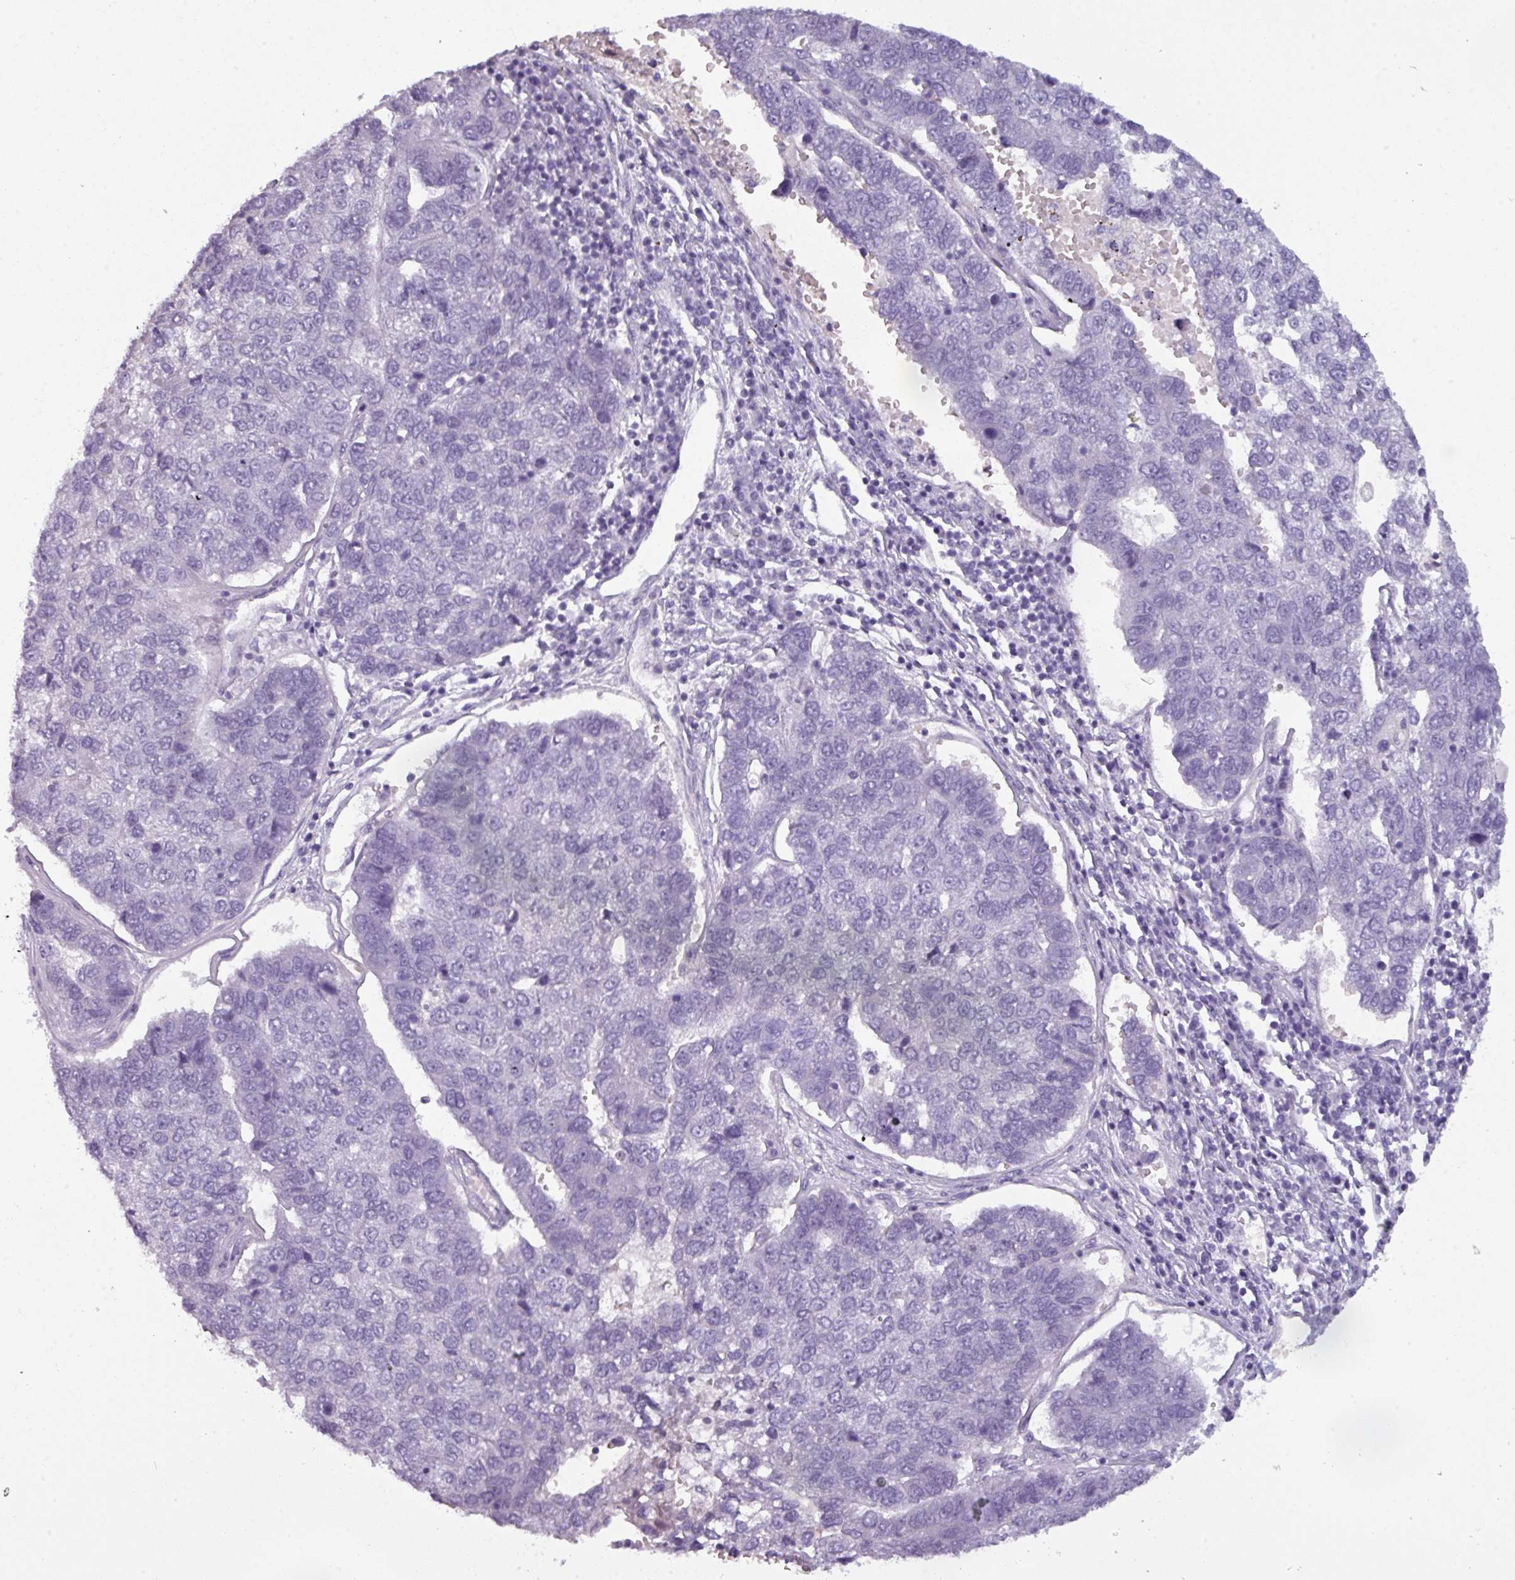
{"staining": {"intensity": "negative", "quantity": "none", "location": "none"}, "tissue": "pancreatic cancer", "cell_type": "Tumor cells", "image_type": "cancer", "snomed": [{"axis": "morphology", "description": "Adenocarcinoma, NOS"}, {"axis": "topography", "description": "Pancreas"}], "caption": "The immunohistochemistry photomicrograph has no significant staining in tumor cells of pancreatic cancer tissue.", "gene": "AREL1", "patient": {"sex": "female", "age": 61}}